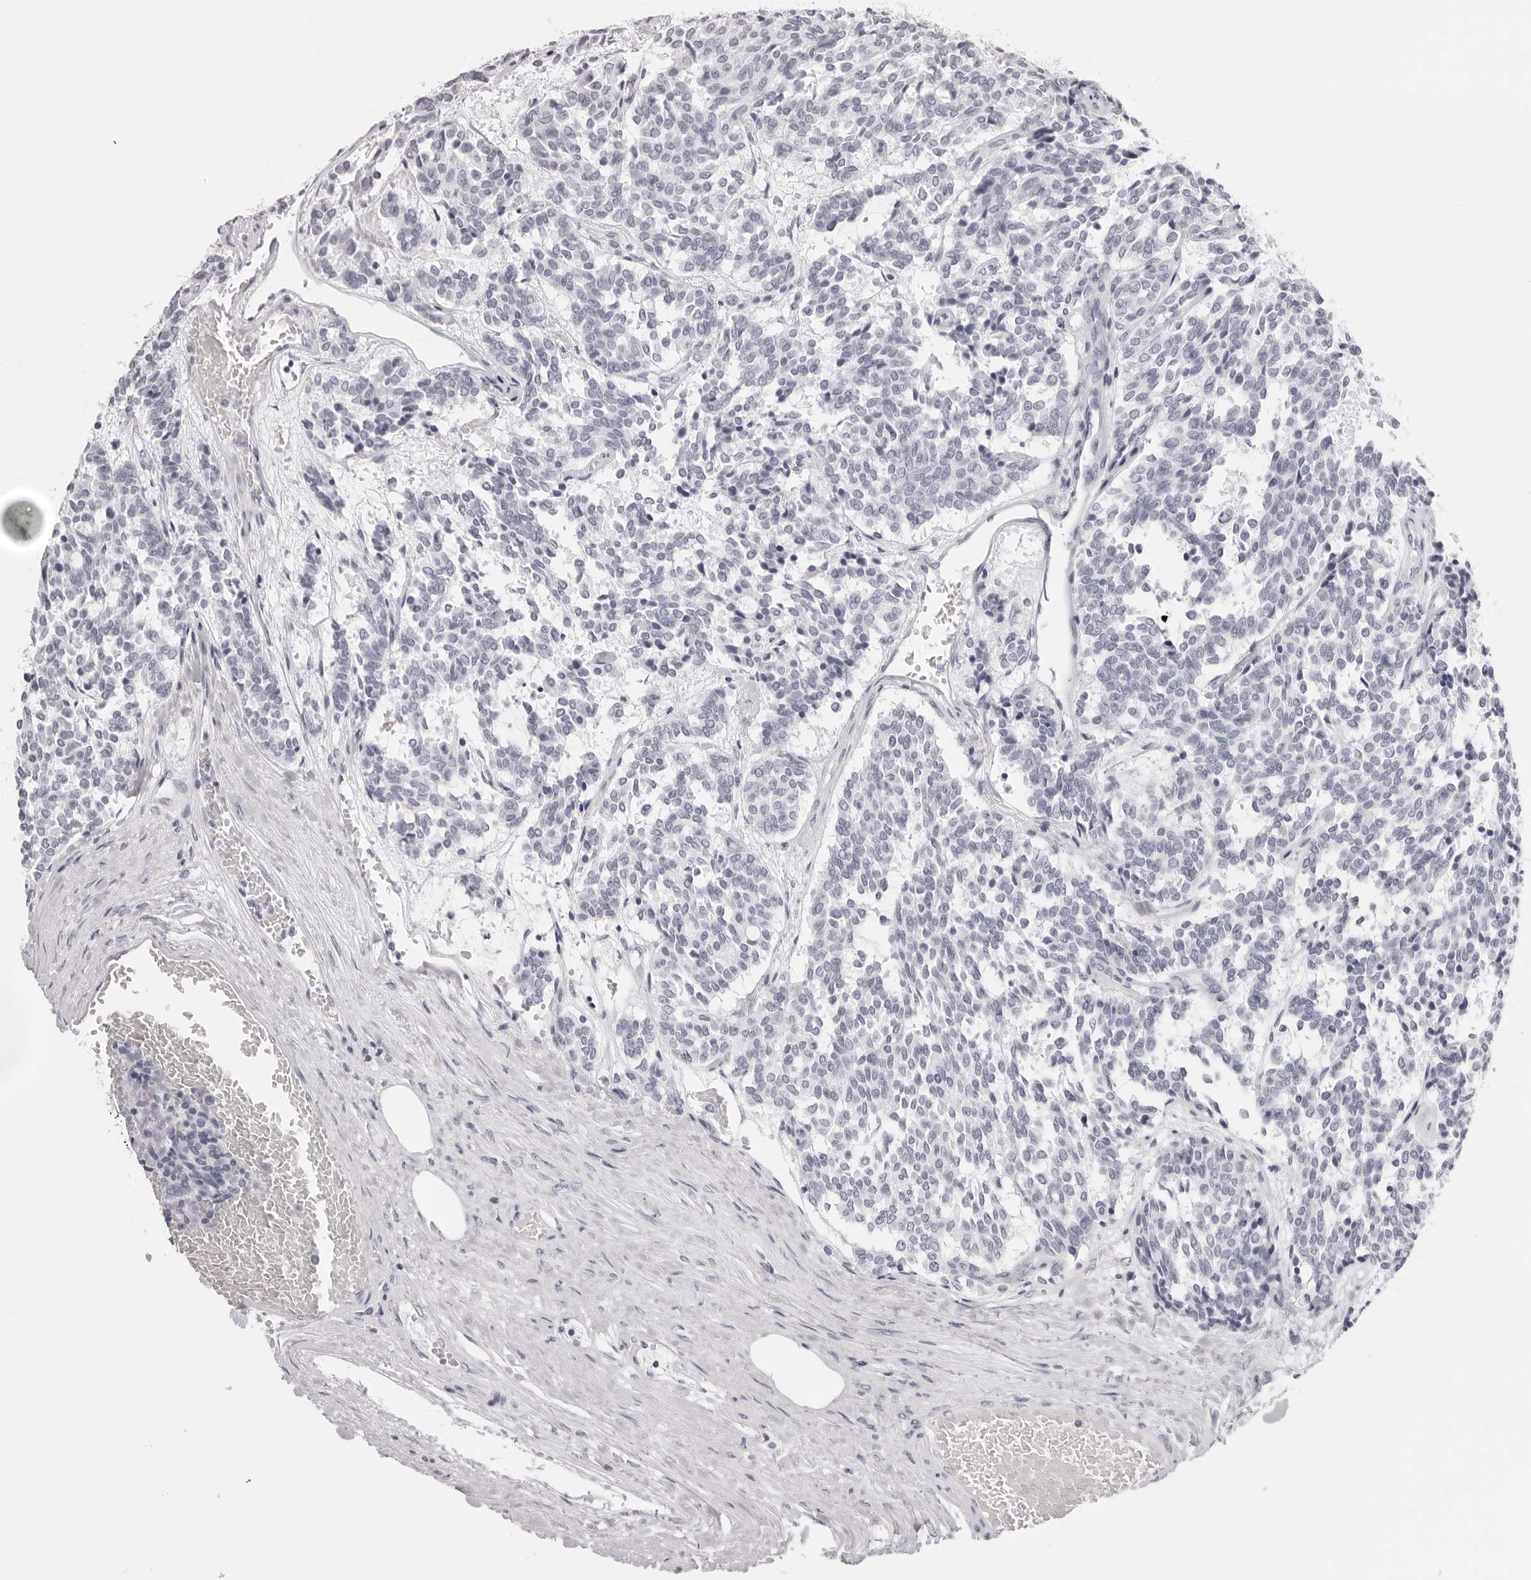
{"staining": {"intensity": "negative", "quantity": "none", "location": "none"}, "tissue": "carcinoid", "cell_type": "Tumor cells", "image_type": "cancer", "snomed": [{"axis": "morphology", "description": "Carcinoid, malignant, NOS"}, {"axis": "topography", "description": "Pancreas"}], "caption": "High magnification brightfield microscopy of carcinoid stained with DAB (brown) and counterstained with hematoxylin (blue): tumor cells show no significant staining. Brightfield microscopy of immunohistochemistry (IHC) stained with DAB (3,3'-diaminobenzidine) (brown) and hematoxylin (blue), captured at high magnification.", "gene": "RHO", "patient": {"sex": "female", "age": 54}}